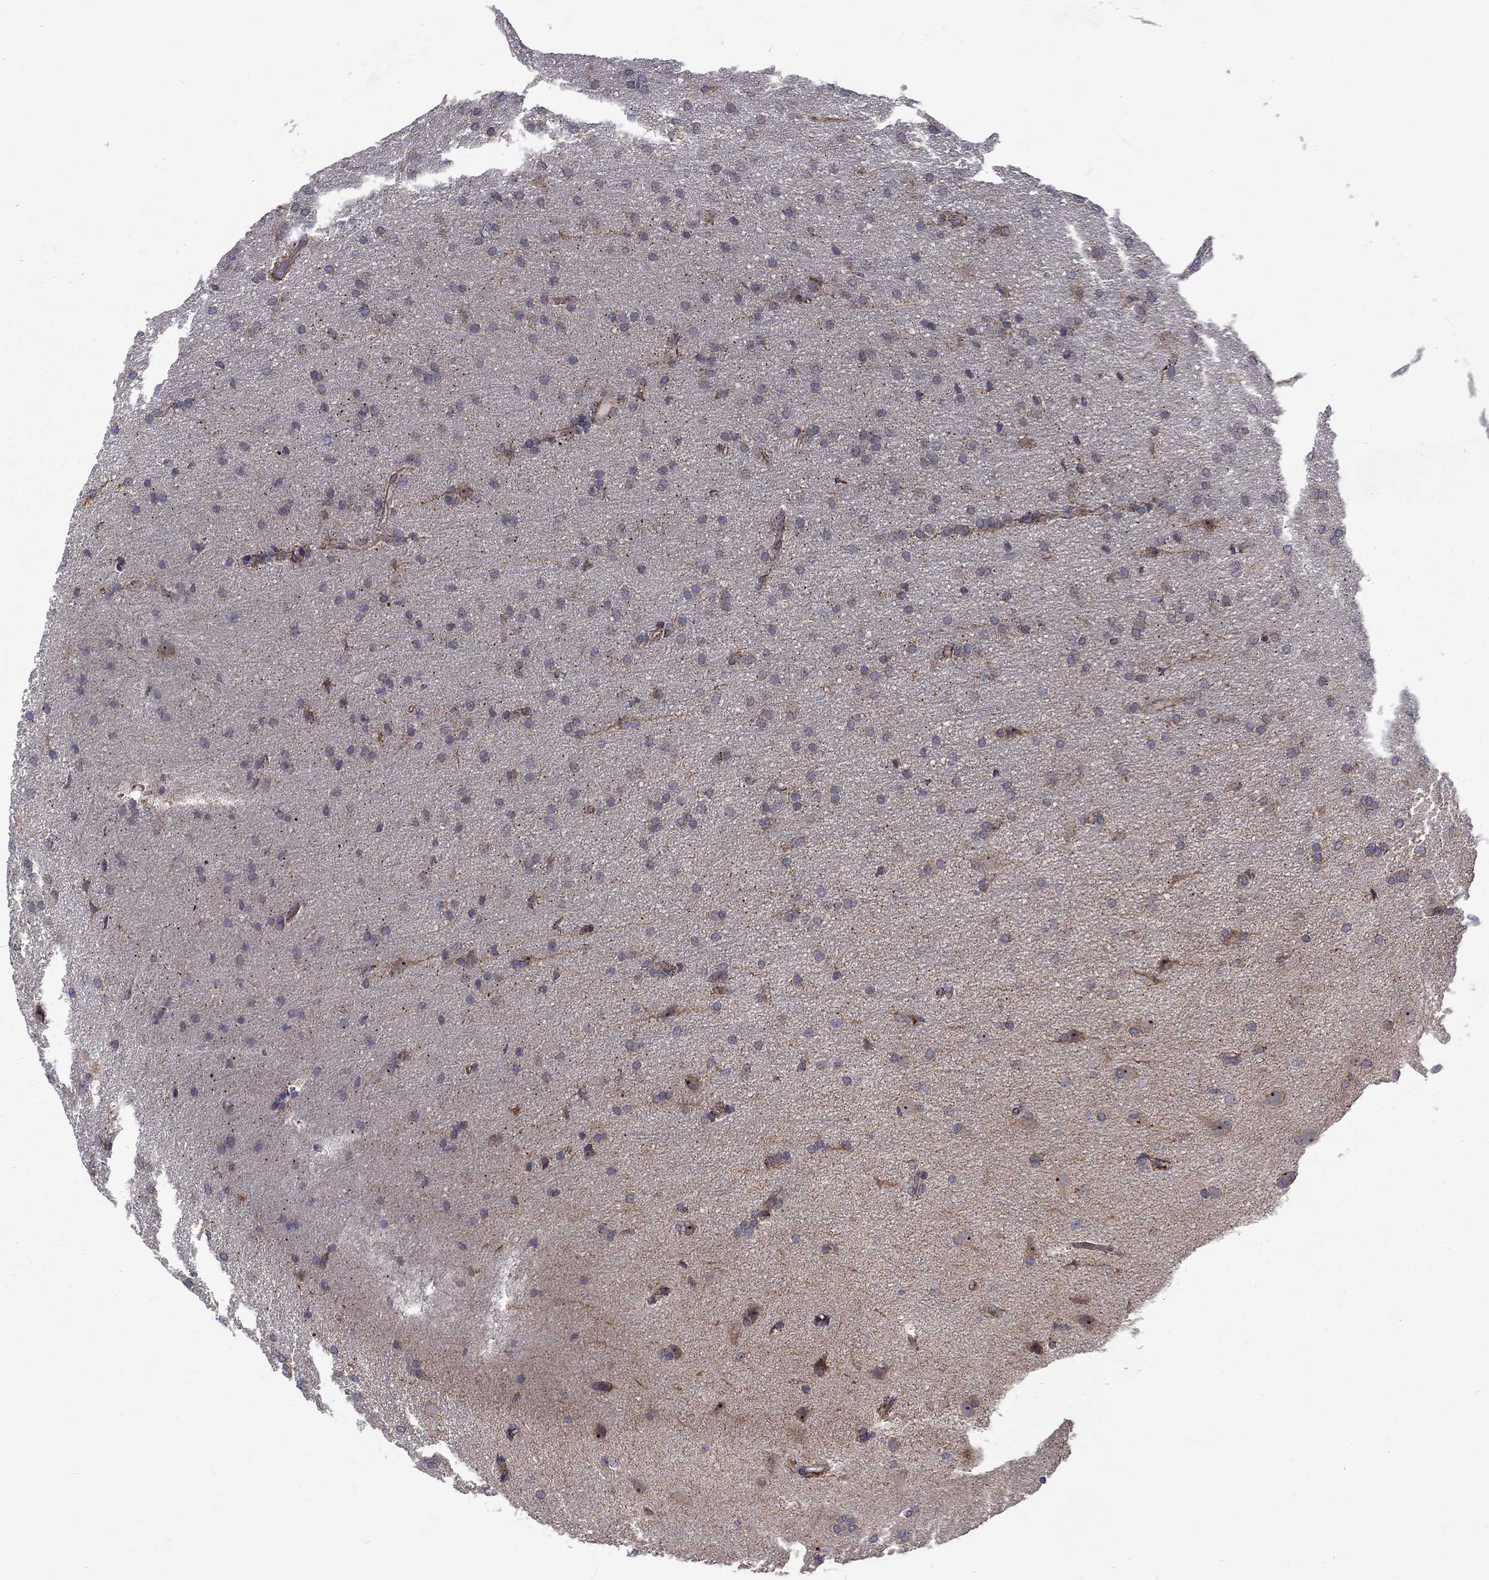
{"staining": {"intensity": "moderate", "quantity": "<25%", "location": "cytoplasmic/membranous"}, "tissue": "glioma", "cell_type": "Tumor cells", "image_type": "cancer", "snomed": [{"axis": "morphology", "description": "Glioma, malignant, Low grade"}, {"axis": "topography", "description": "Brain"}], "caption": "A brown stain highlights moderate cytoplasmic/membranous positivity of a protein in human malignant glioma (low-grade) tumor cells. (IHC, brightfield microscopy, high magnification).", "gene": "ALDH1B1", "patient": {"sex": "female", "age": 32}}